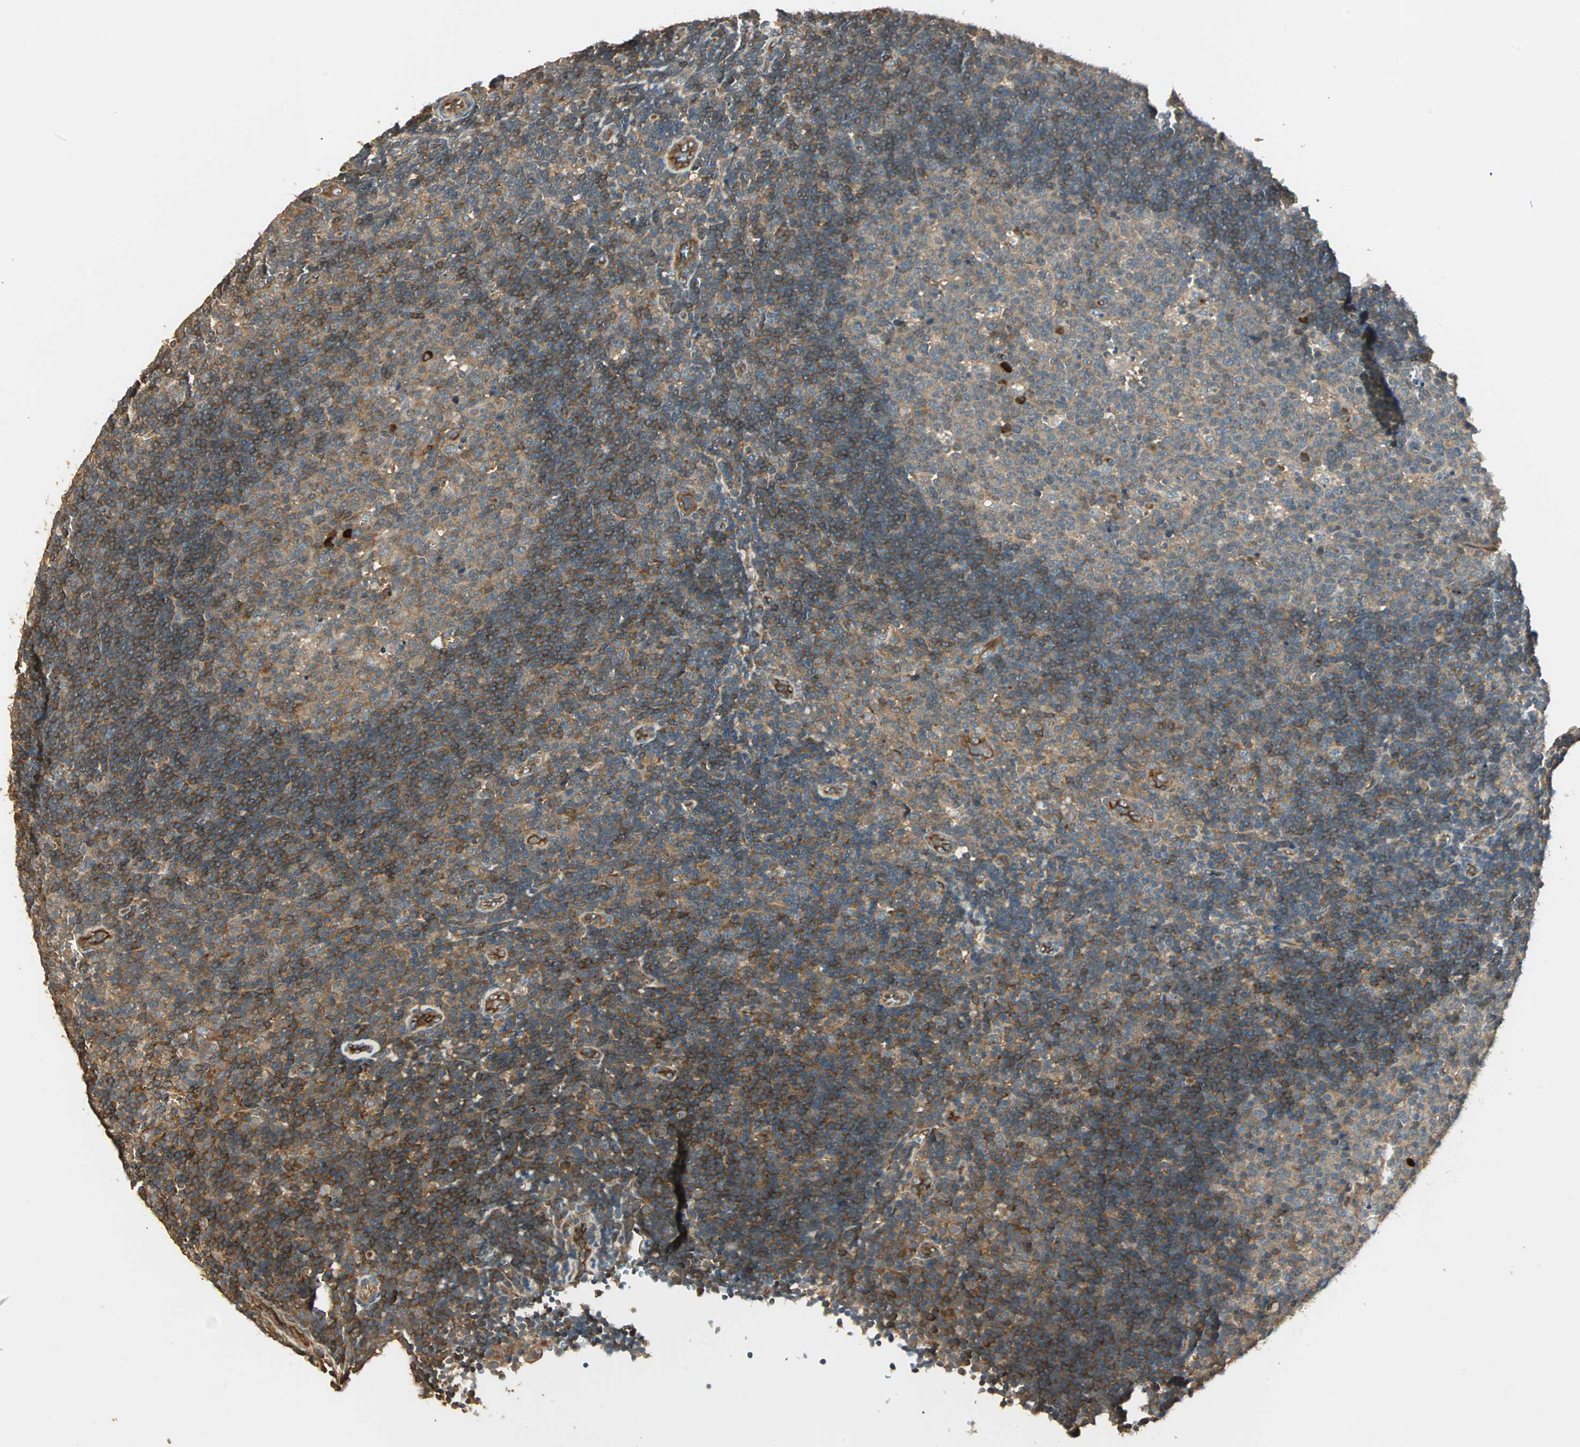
{"staining": {"intensity": "moderate", "quantity": "<25%", "location": "cytoplasmic/membranous"}, "tissue": "lymph node", "cell_type": "Germinal center cells", "image_type": "normal", "snomed": [{"axis": "morphology", "description": "Normal tissue, NOS"}, {"axis": "topography", "description": "Lymph node"}, {"axis": "topography", "description": "Salivary gland"}], "caption": "Immunohistochemistry (IHC) (DAB) staining of benign human lymph node demonstrates moderate cytoplasmic/membranous protein positivity in approximately <25% of germinal center cells. (Brightfield microscopy of DAB IHC at high magnification).", "gene": "GALK1", "patient": {"sex": "male", "age": 8}}